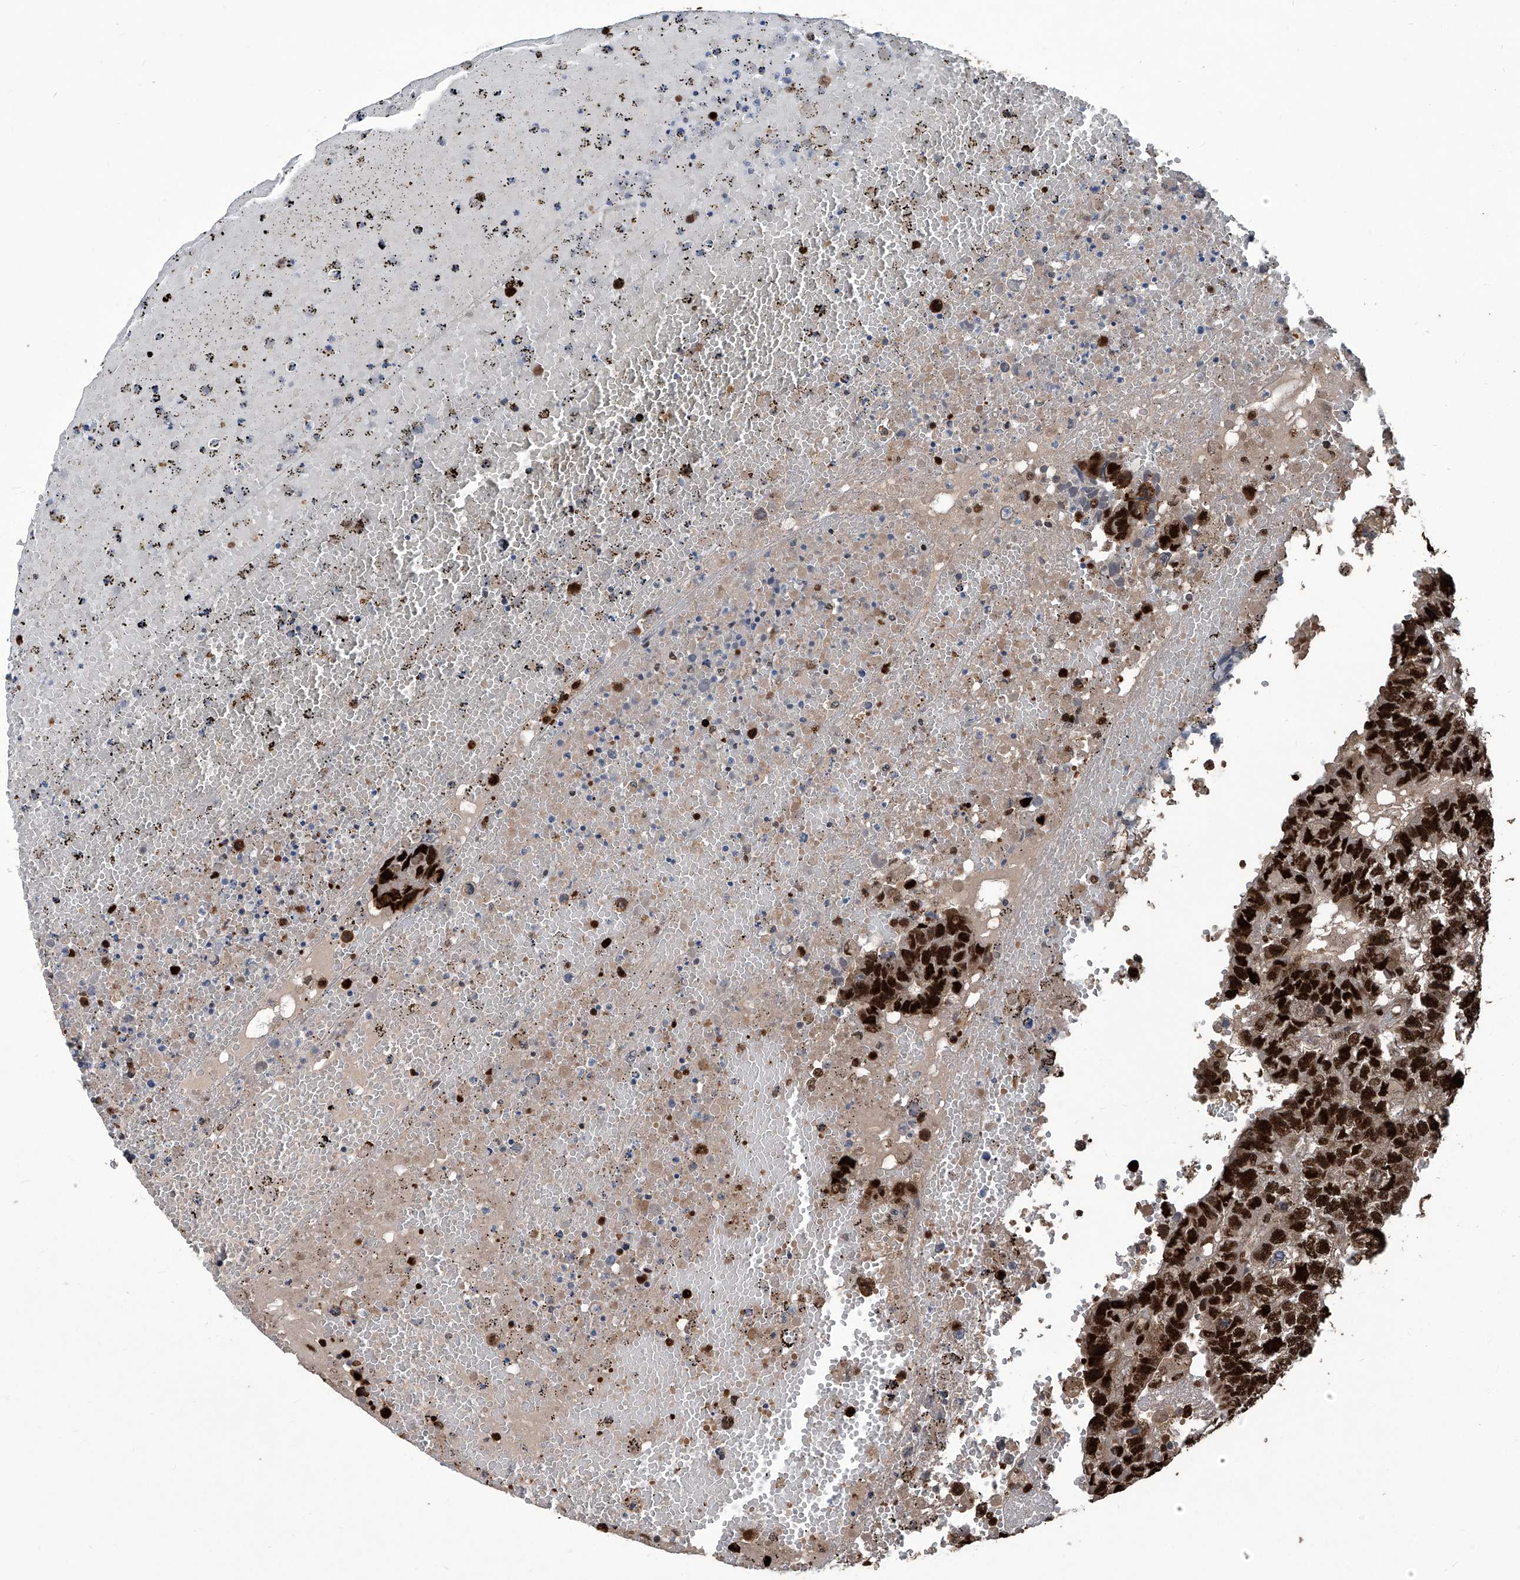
{"staining": {"intensity": "strong", "quantity": ">75%", "location": "cytoplasmic/membranous,nuclear"}, "tissue": "testis cancer", "cell_type": "Tumor cells", "image_type": "cancer", "snomed": [{"axis": "morphology", "description": "Carcinoma, Embryonal, NOS"}, {"axis": "topography", "description": "Testis"}], "caption": "This photomicrograph shows immunohistochemistry (IHC) staining of human testis cancer (embryonal carcinoma), with high strong cytoplasmic/membranous and nuclear staining in approximately >75% of tumor cells.", "gene": "PCNA", "patient": {"sex": "male", "age": 25}}